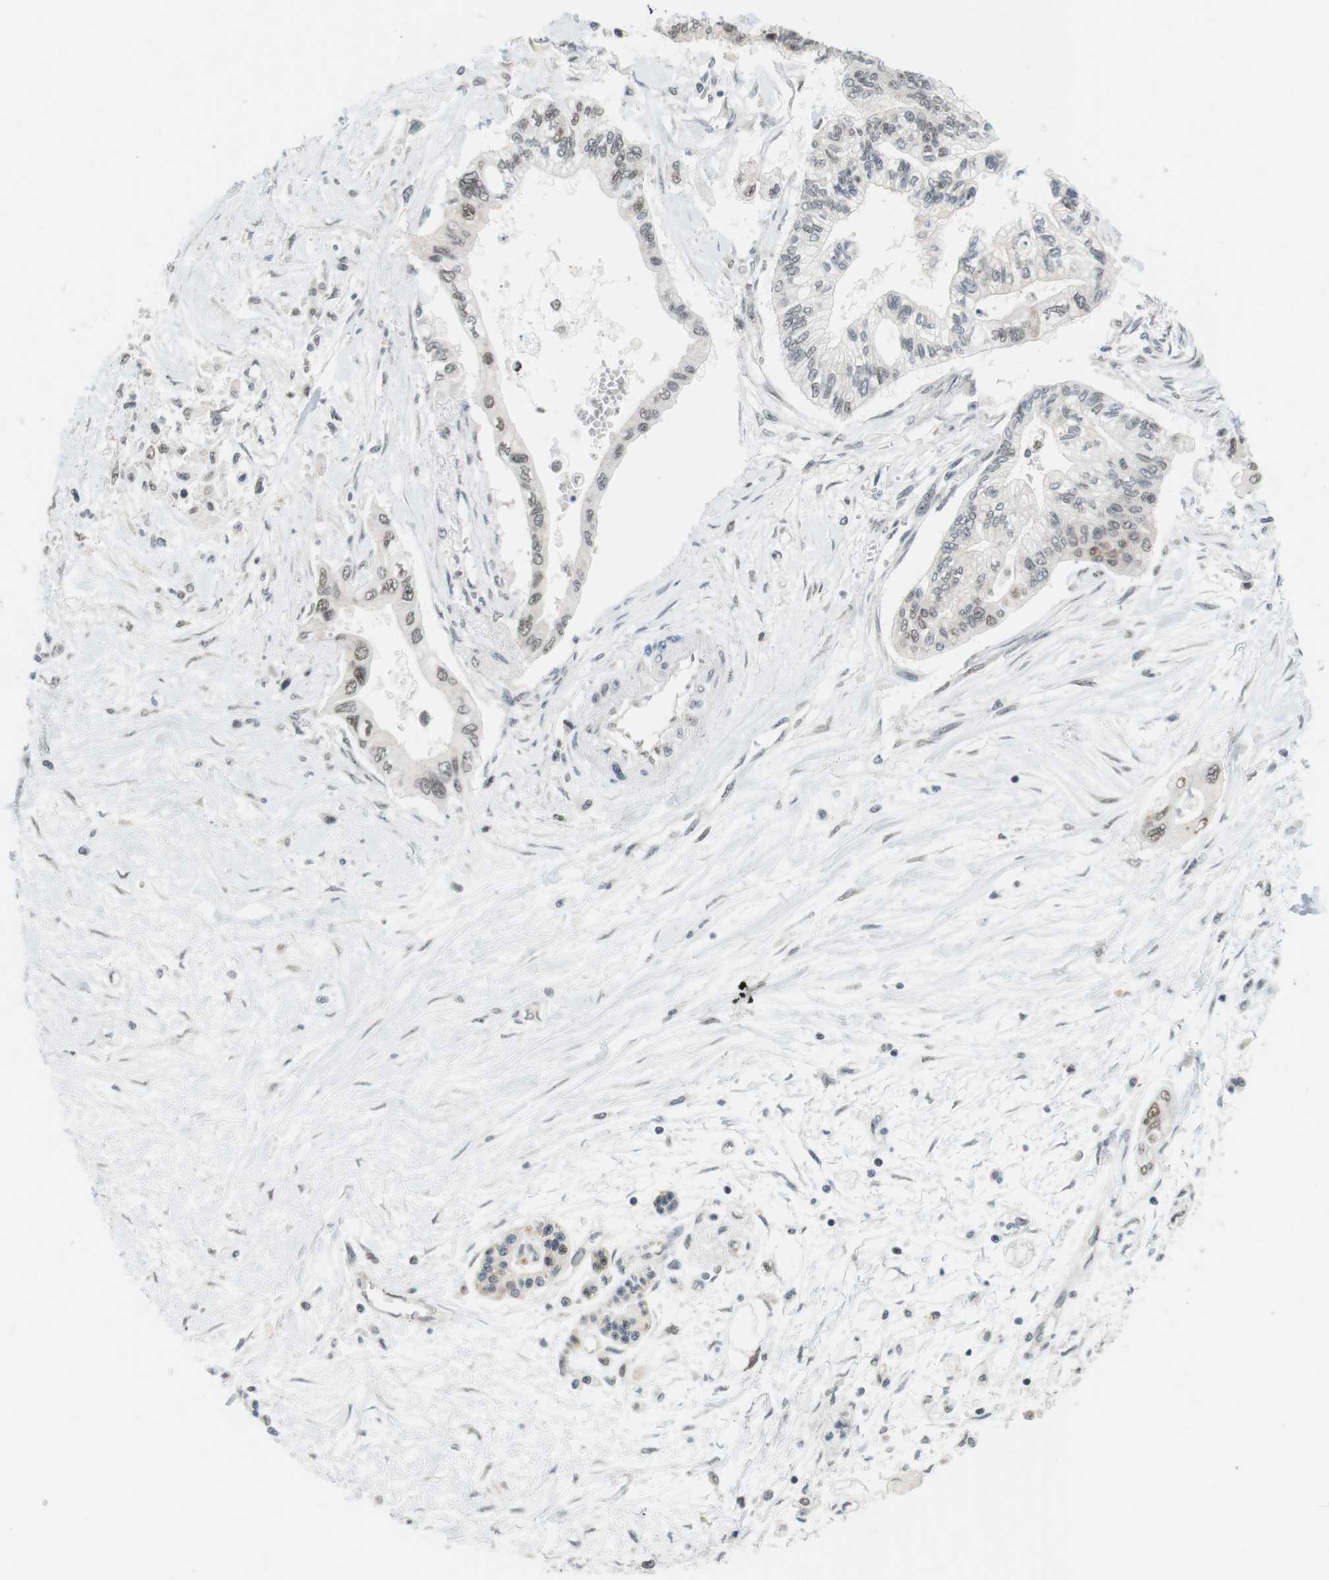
{"staining": {"intensity": "weak", "quantity": "<25%", "location": "nuclear"}, "tissue": "pancreatic cancer", "cell_type": "Tumor cells", "image_type": "cancer", "snomed": [{"axis": "morphology", "description": "Adenocarcinoma, NOS"}, {"axis": "topography", "description": "Pancreas"}], "caption": "Immunohistochemistry of human pancreatic adenocarcinoma demonstrates no expression in tumor cells. (Immunohistochemistry, brightfield microscopy, high magnification).", "gene": "CSNK2B", "patient": {"sex": "female", "age": 77}}